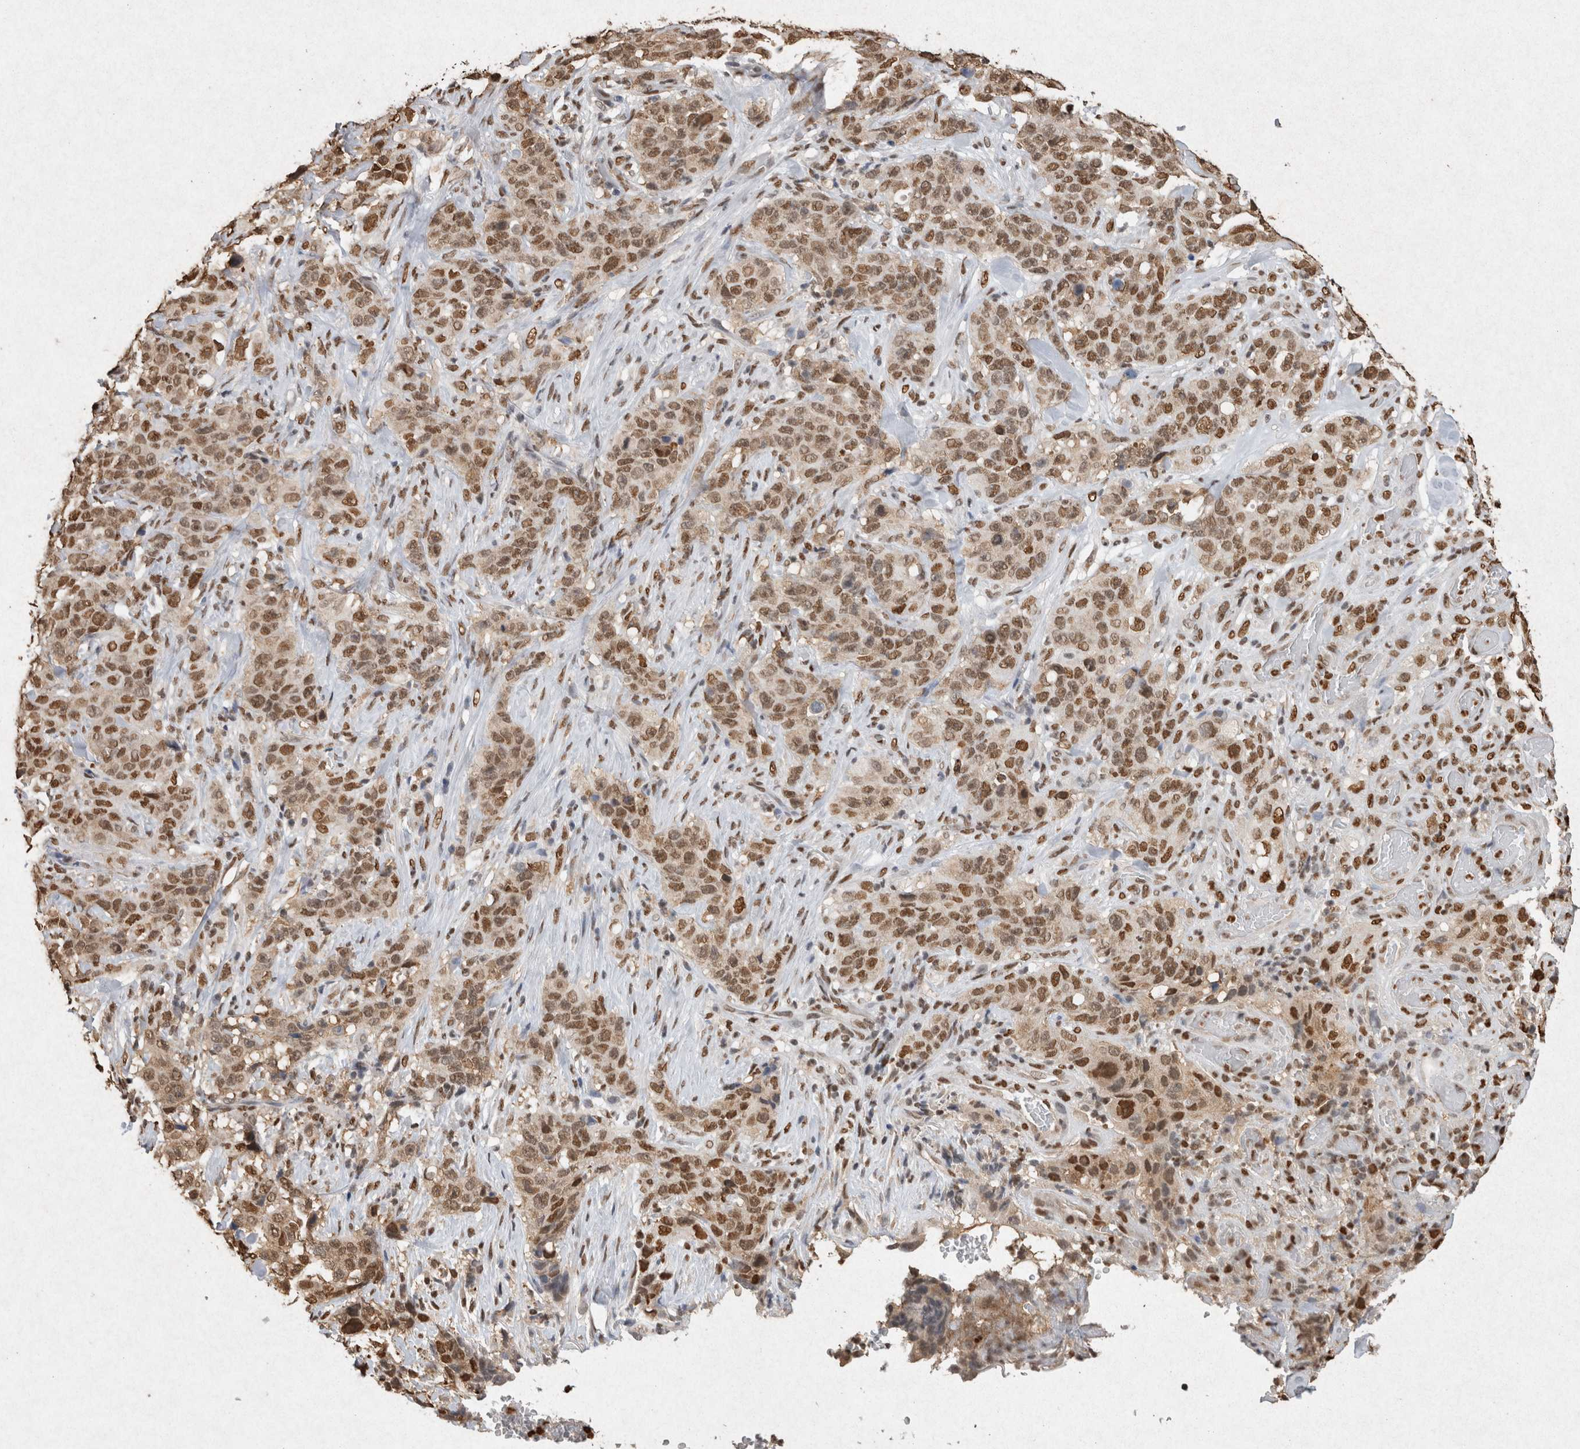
{"staining": {"intensity": "moderate", "quantity": ">75%", "location": "nuclear"}, "tissue": "stomach cancer", "cell_type": "Tumor cells", "image_type": "cancer", "snomed": [{"axis": "morphology", "description": "Adenocarcinoma, NOS"}, {"axis": "topography", "description": "Stomach"}], "caption": "Immunohistochemical staining of human stomach cancer (adenocarcinoma) demonstrates medium levels of moderate nuclear staining in approximately >75% of tumor cells.", "gene": "HDGF", "patient": {"sex": "male", "age": 48}}